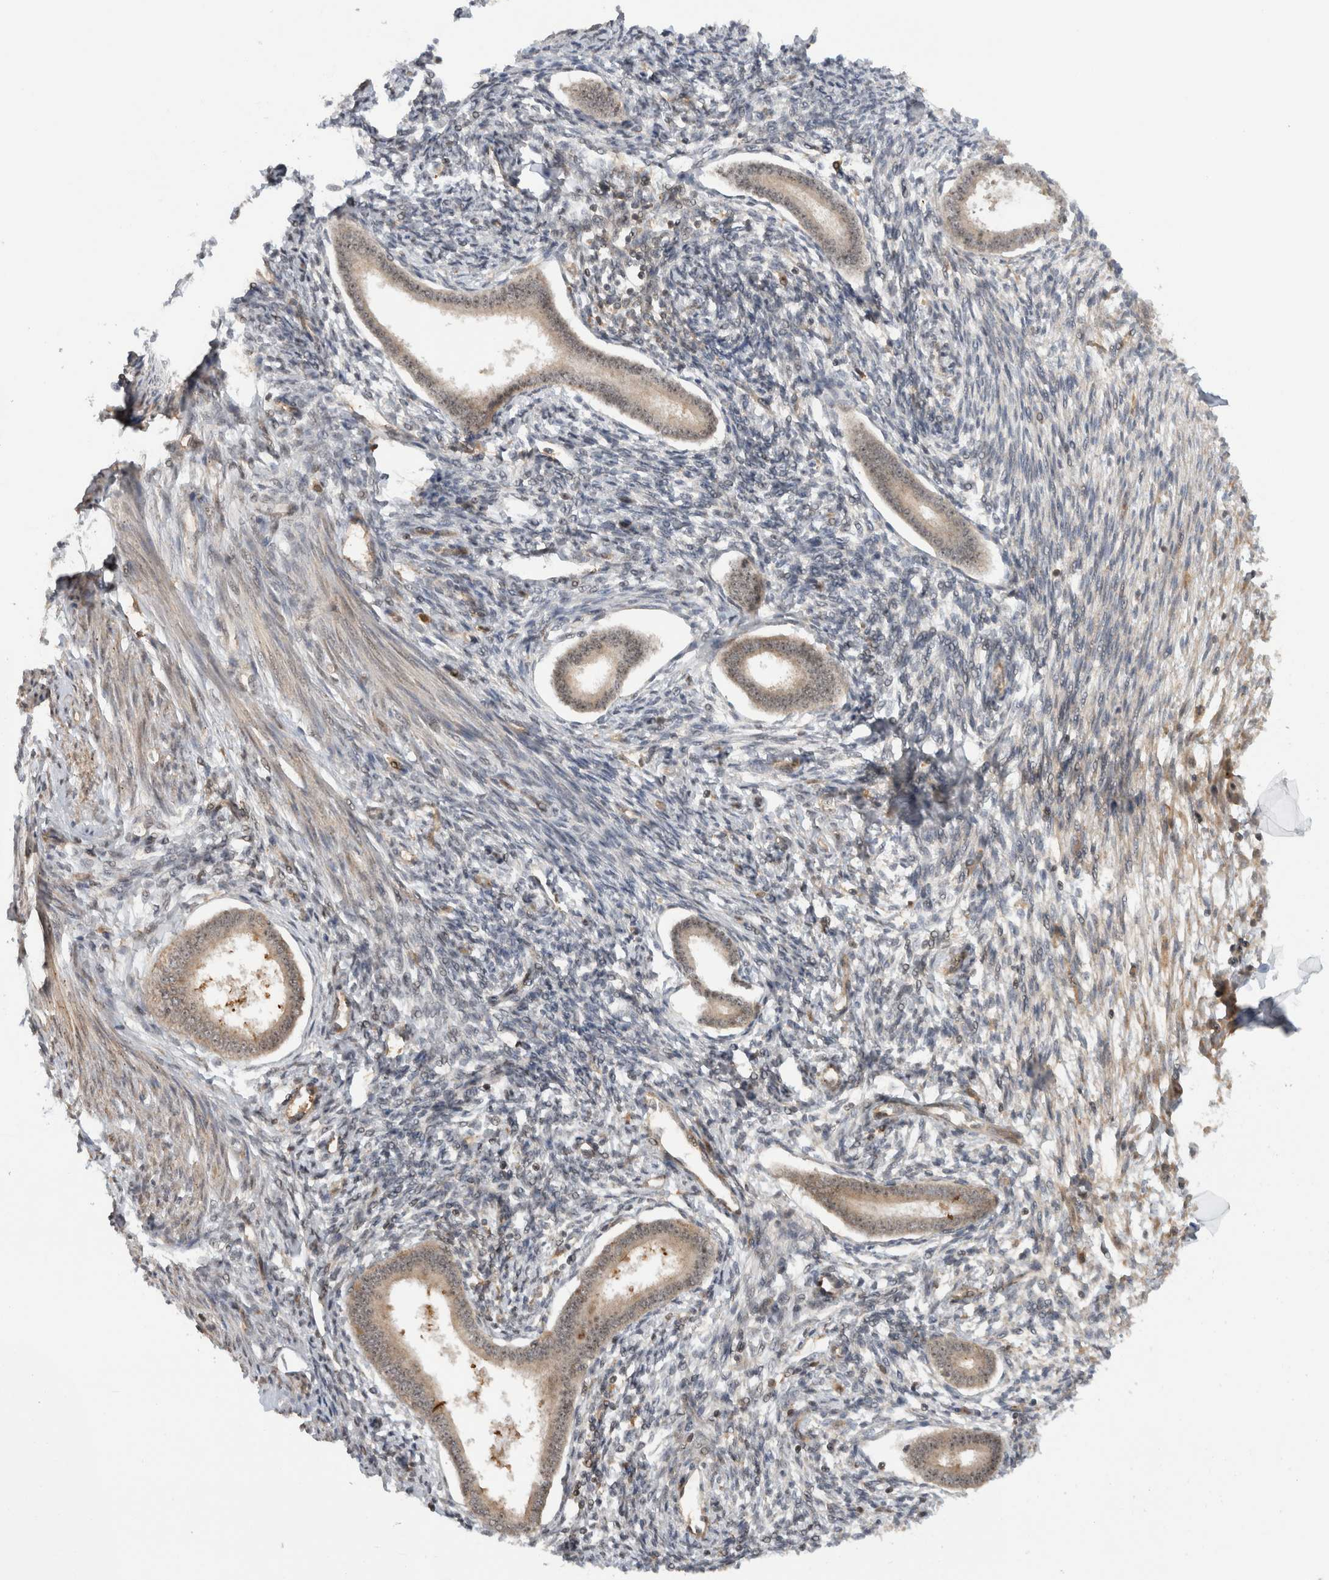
{"staining": {"intensity": "negative", "quantity": "none", "location": "none"}, "tissue": "endometrium", "cell_type": "Cells in endometrial stroma", "image_type": "normal", "snomed": [{"axis": "morphology", "description": "Normal tissue, NOS"}, {"axis": "topography", "description": "Endometrium"}], "caption": "The micrograph displays no staining of cells in endometrial stroma in normal endometrium.", "gene": "WASF2", "patient": {"sex": "female", "age": 56}}